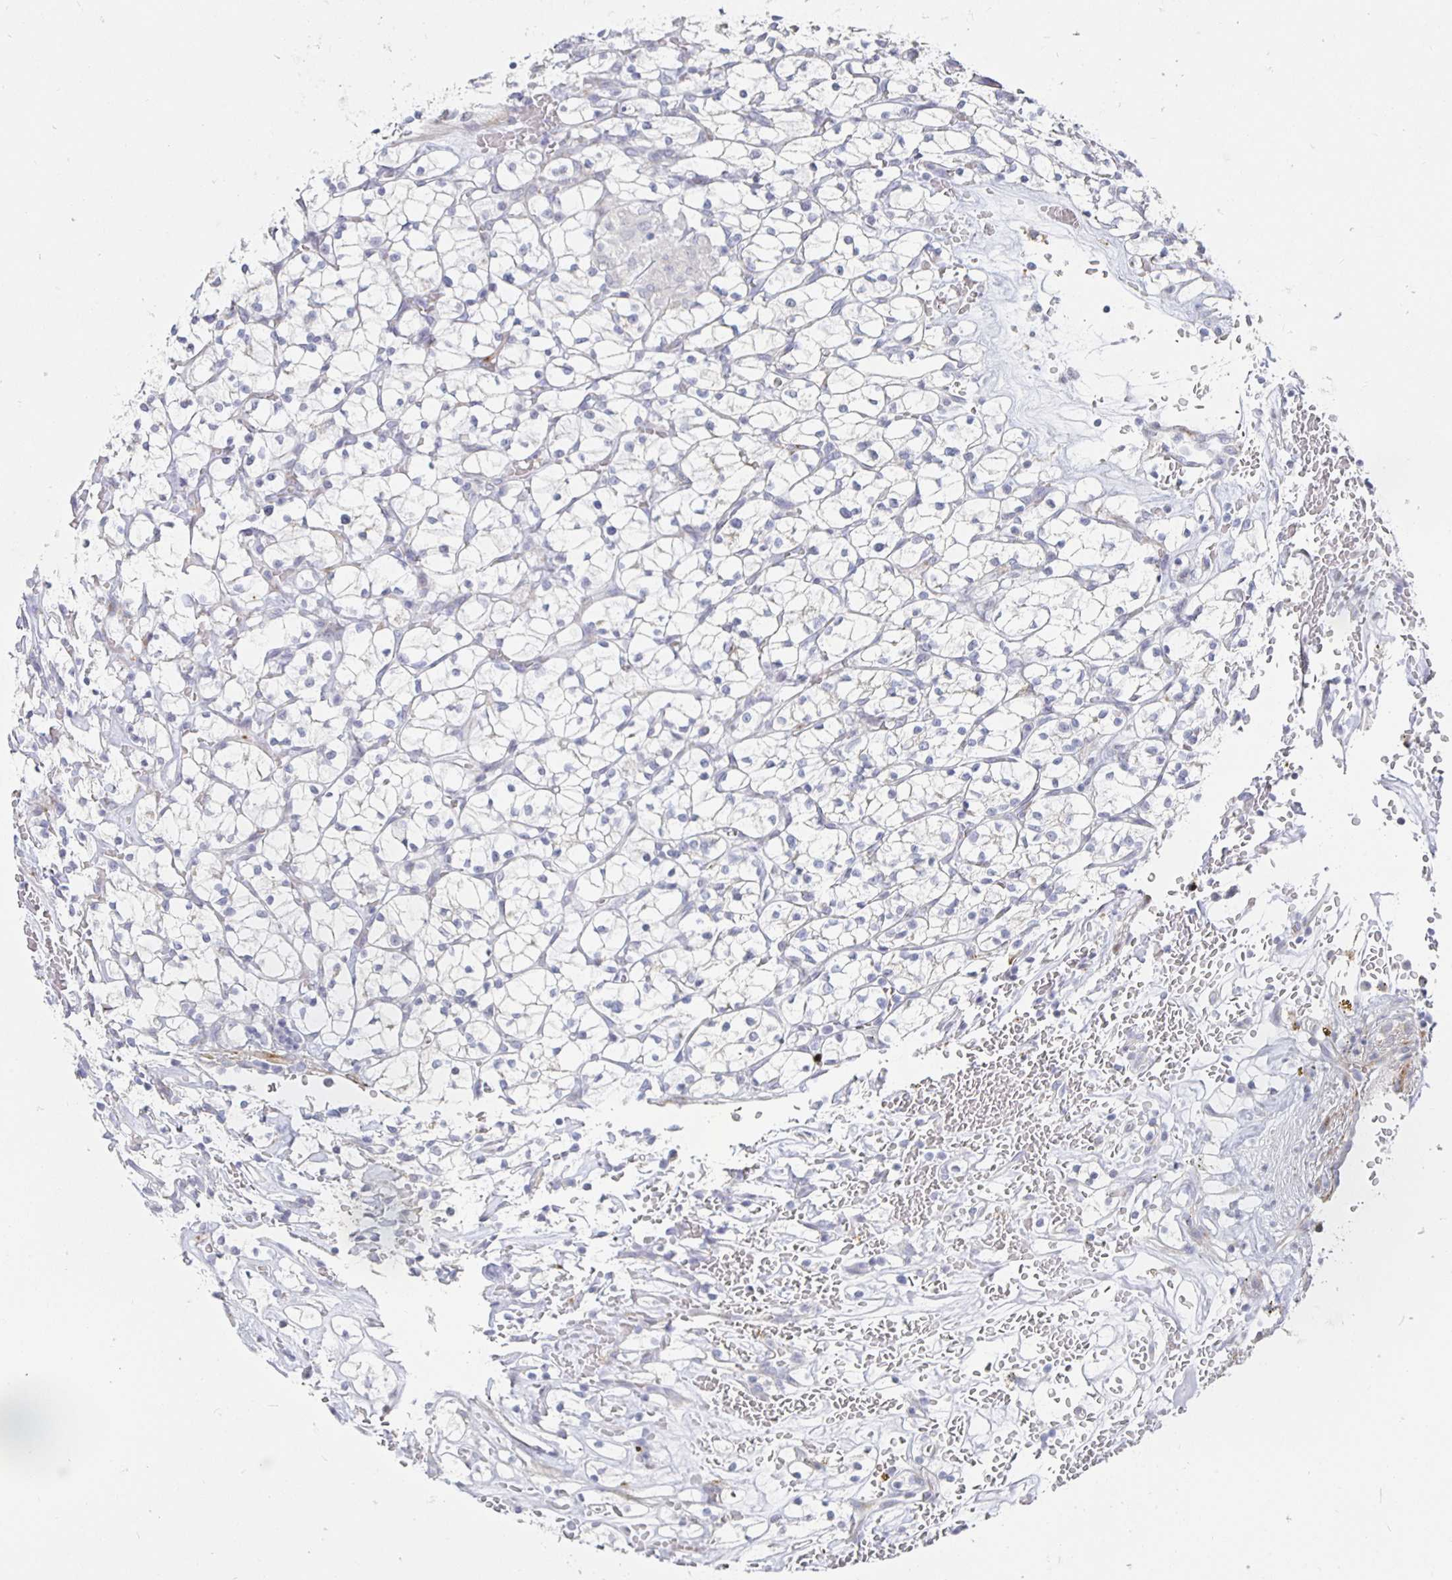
{"staining": {"intensity": "negative", "quantity": "none", "location": "none"}, "tissue": "renal cancer", "cell_type": "Tumor cells", "image_type": "cancer", "snomed": [{"axis": "morphology", "description": "Adenocarcinoma, NOS"}, {"axis": "topography", "description": "Kidney"}], "caption": "Tumor cells show no significant protein positivity in renal adenocarcinoma.", "gene": "S100G", "patient": {"sex": "female", "age": 64}}